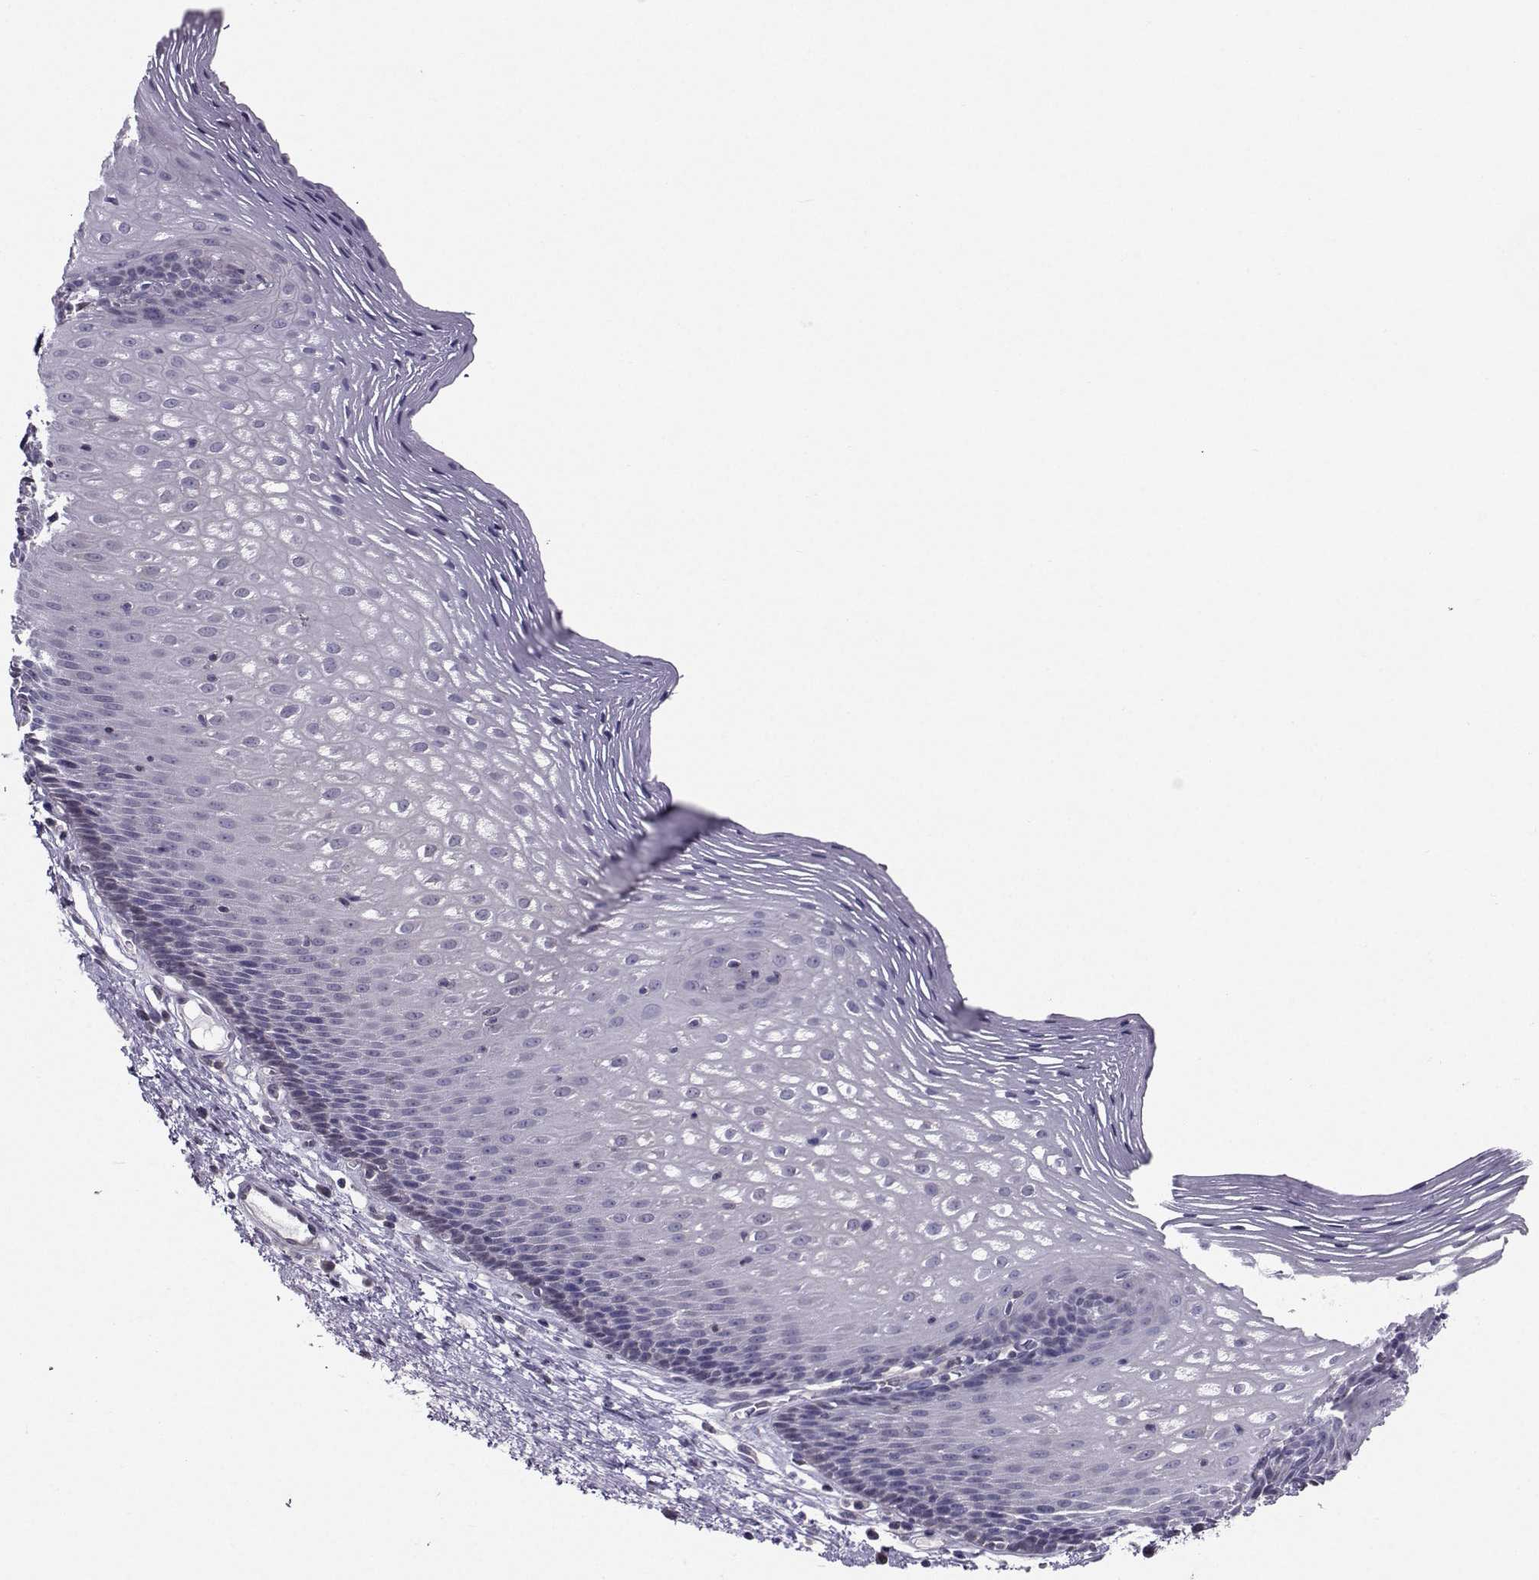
{"staining": {"intensity": "negative", "quantity": "none", "location": "none"}, "tissue": "esophagus", "cell_type": "Squamous epithelial cells", "image_type": "normal", "snomed": [{"axis": "morphology", "description": "Normal tissue, NOS"}, {"axis": "topography", "description": "Esophagus"}], "caption": "Squamous epithelial cells show no significant protein staining in unremarkable esophagus. (Brightfield microscopy of DAB (3,3'-diaminobenzidine) IHC at high magnification).", "gene": "PGK1", "patient": {"sex": "male", "age": 76}}